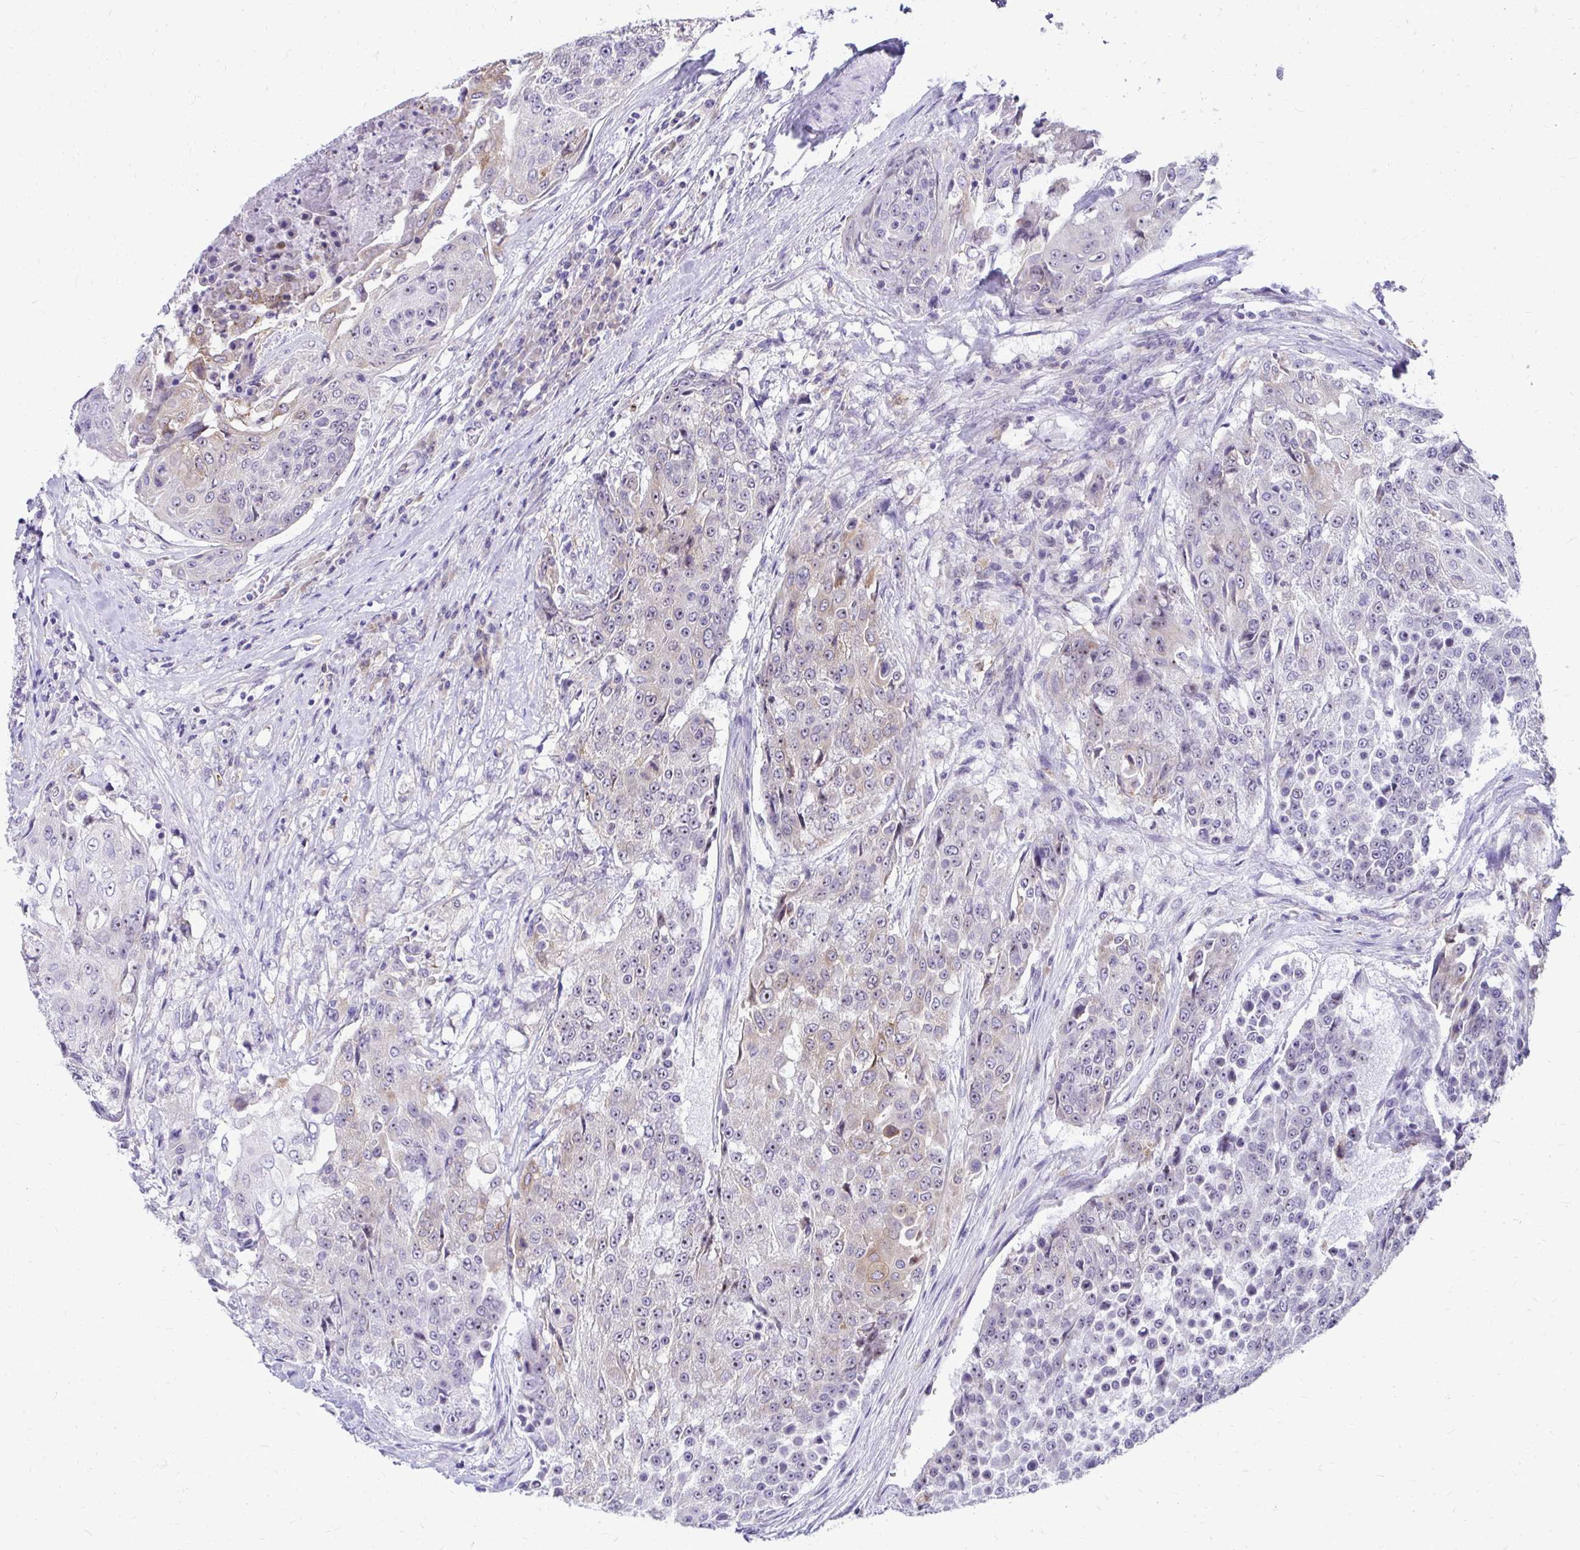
{"staining": {"intensity": "weak", "quantity": "<25%", "location": "nuclear"}, "tissue": "urothelial cancer", "cell_type": "Tumor cells", "image_type": "cancer", "snomed": [{"axis": "morphology", "description": "Urothelial carcinoma, High grade"}, {"axis": "topography", "description": "Urinary bladder"}], "caption": "The immunohistochemistry micrograph has no significant staining in tumor cells of urothelial carcinoma (high-grade) tissue.", "gene": "NIFK", "patient": {"sex": "female", "age": 63}}